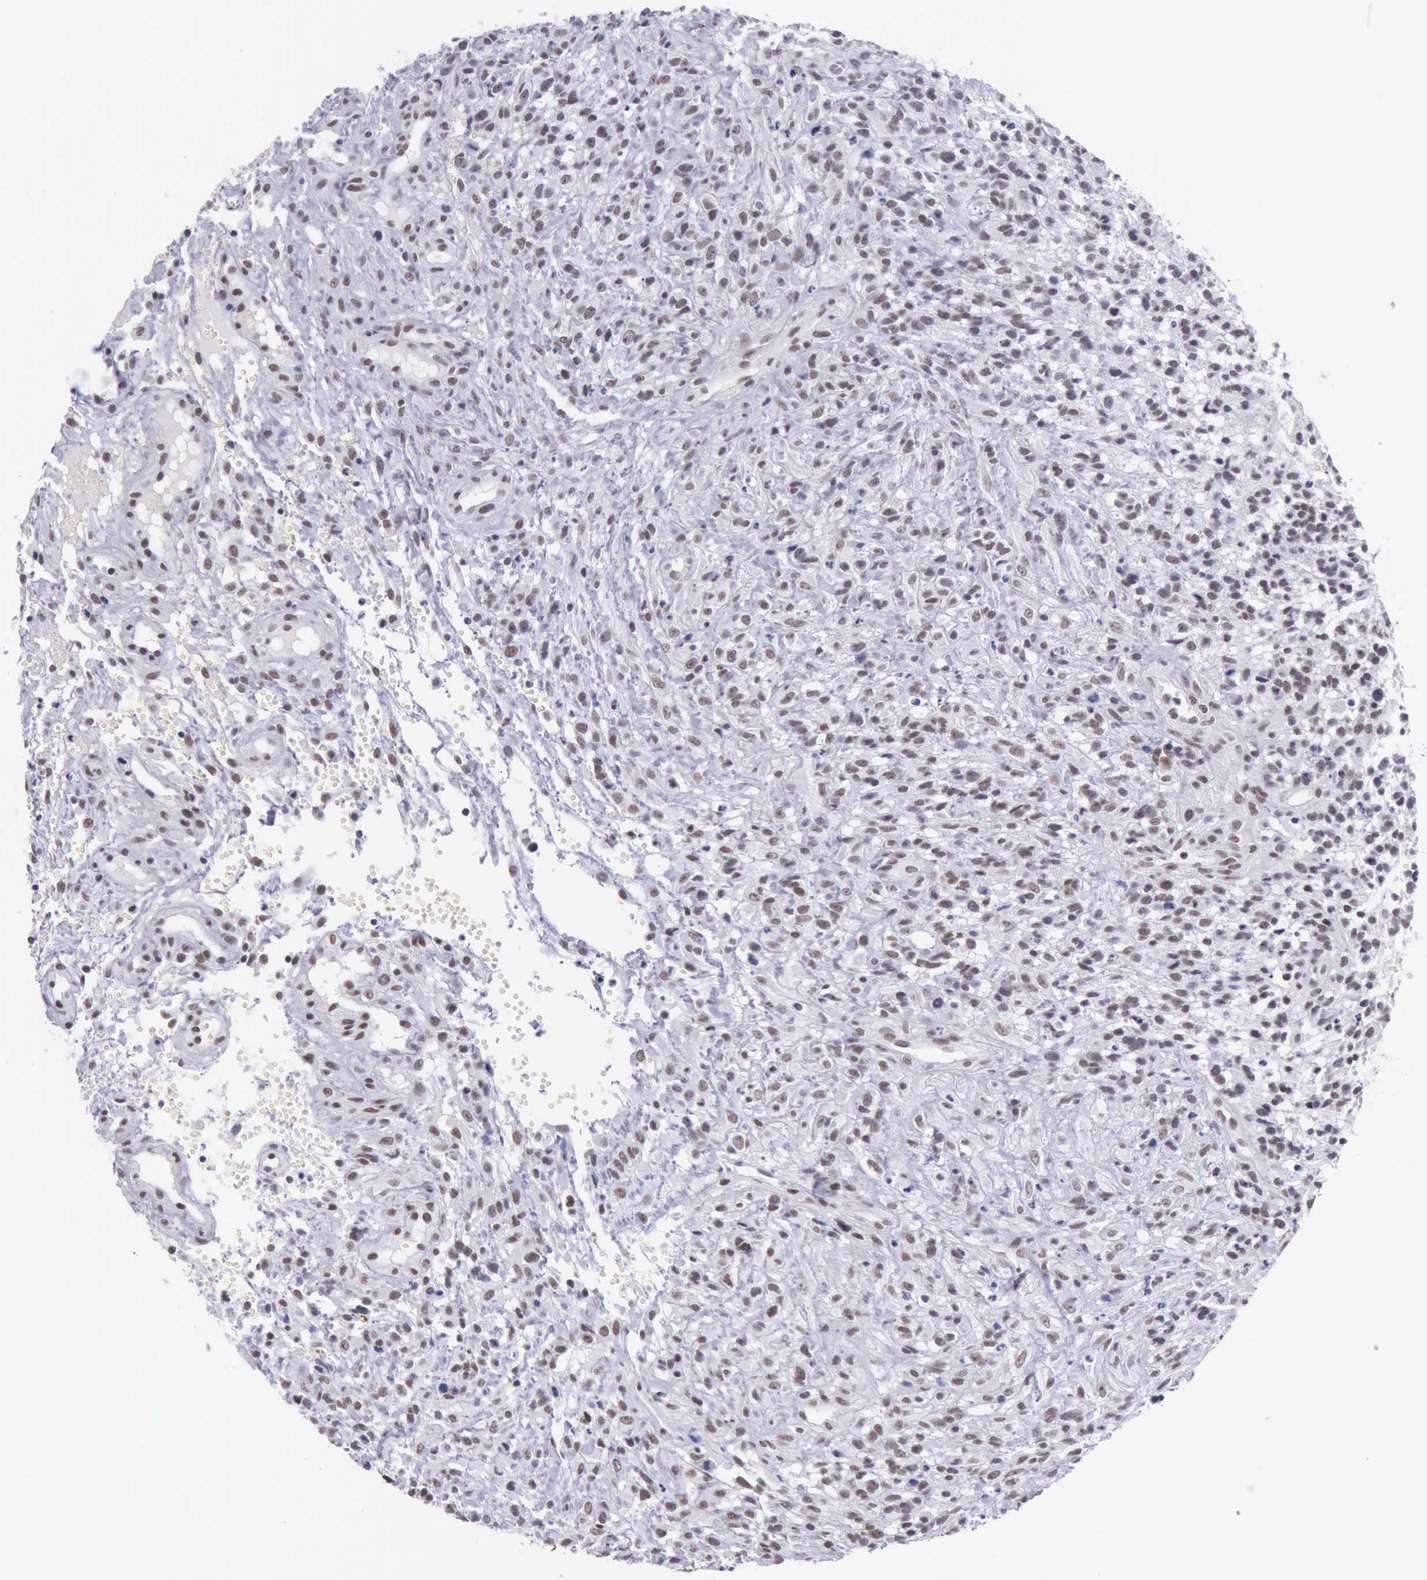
{"staining": {"intensity": "weak", "quantity": "<25%", "location": "nuclear"}, "tissue": "glioma", "cell_type": "Tumor cells", "image_type": "cancer", "snomed": [{"axis": "morphology", "description": "Glioma, malignant, High grade"}, {"axis": "topography", "description": "Brain"}], "caption": "Tumor cells are negative for brown protein staining in glioma.", "gene": "EP300", "patient": {"sex": "male", "age": 66}}